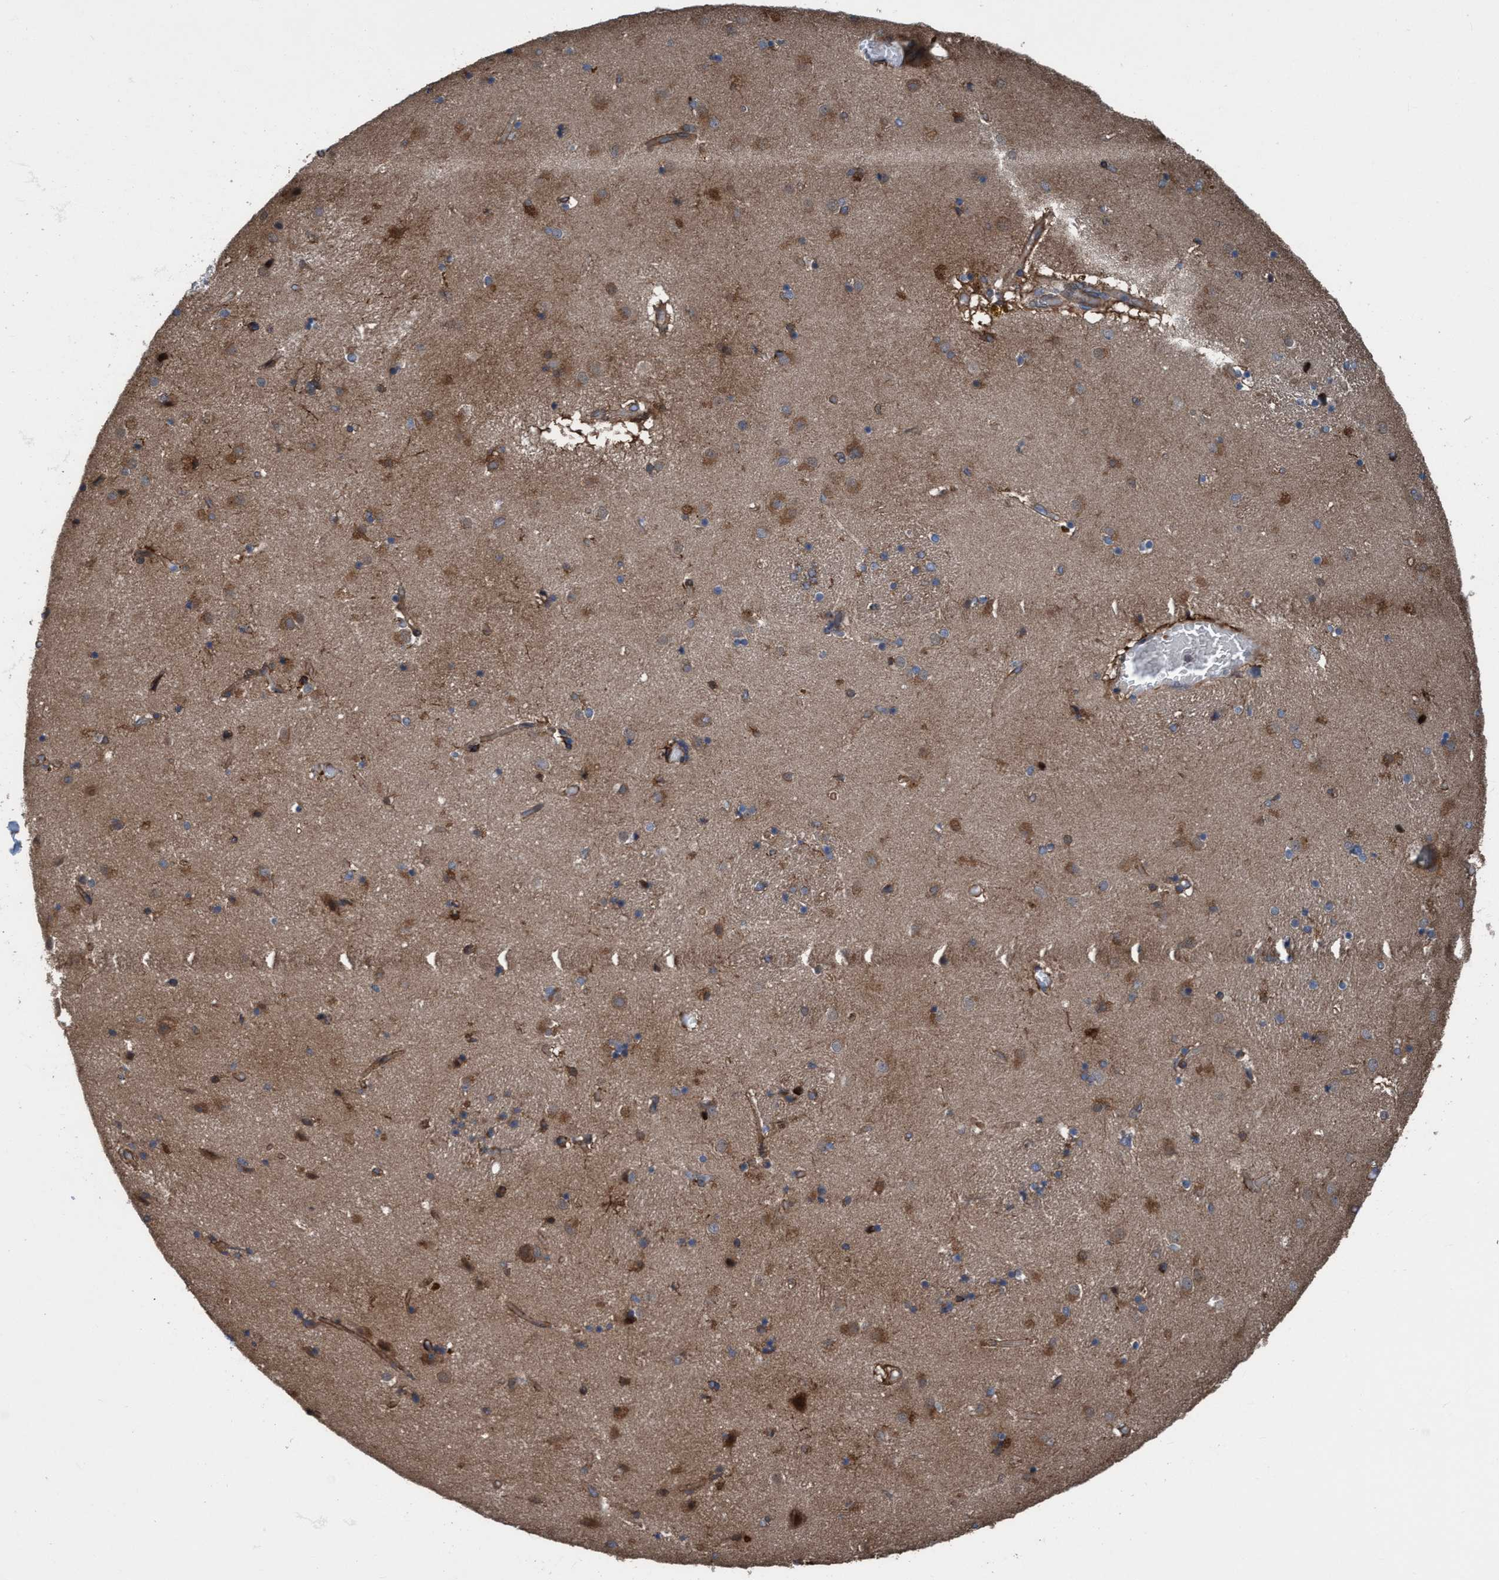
{"staining": {"intensity": "moderate", "quantity": ">75%", "location": "cytoplasmic/membranous"}, "tissue": "caudate", "cell_type": "Glial cells", "image_type": "normal", "snomed": [{"axis": "morphology", "description": "Normal tissue, NOS"}, {"axis": "topography", "description": "Lateral ventricle wall"}], "caption": "Brown immunohistochemical staining in benign human caudate shows moderate cytoplasmic/membranous positivity in about >75% of glial cells.", "gene": "NMT1", "patient": {"sex": "male", "age": 70}}